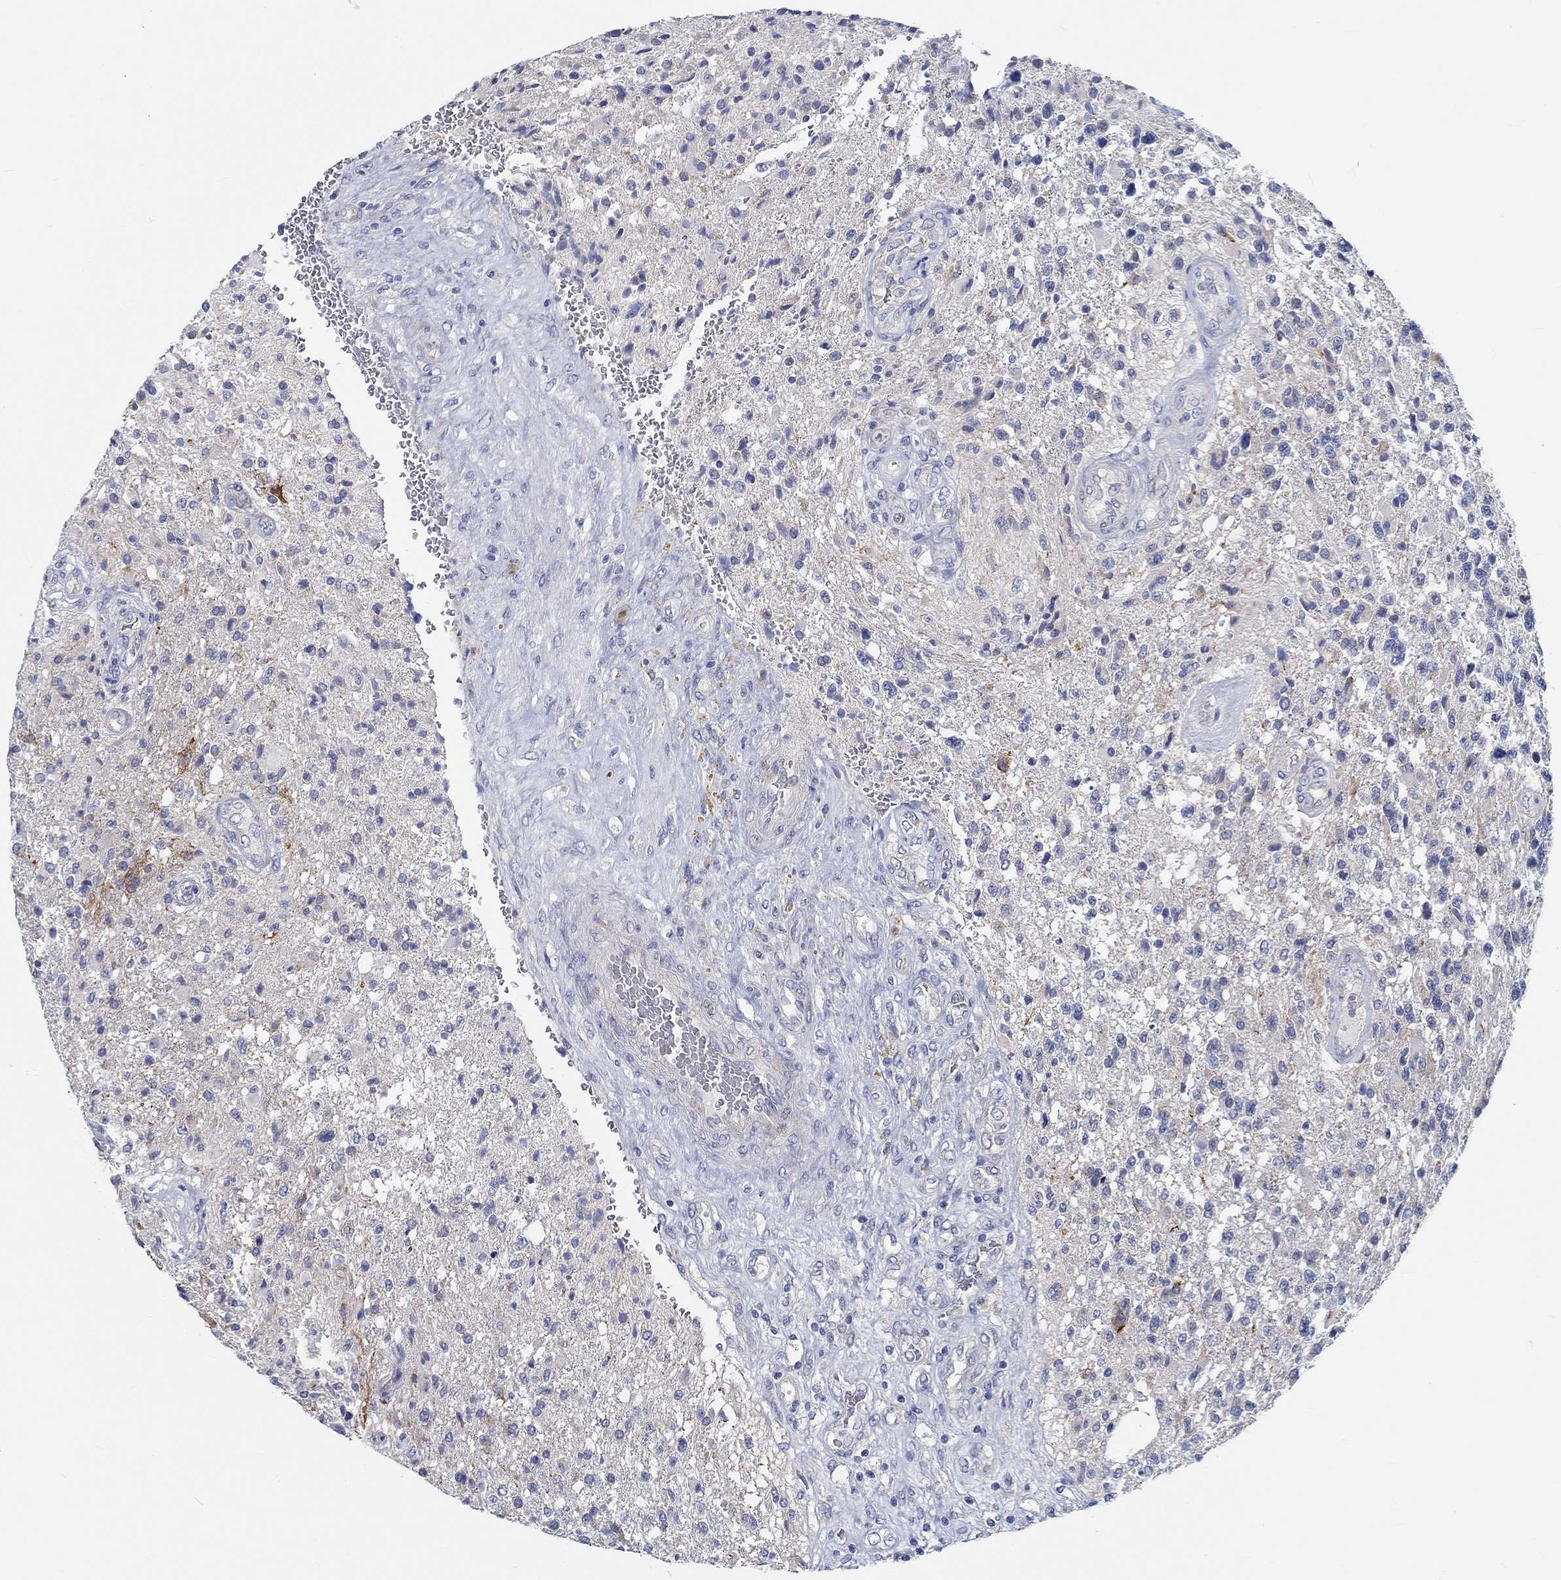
{"staining": {"intensity": "moderate", "quantity": "<25%", "location": "cytoplasmic/membranous"}, "tissue": "glioma", "cell_type": "Tumor cells", "image_type": "cancer", "snomed": [{"axis": "morphology", "description": "Glioma, malignant, High grade"}, {"axis": "topography", "description": "Brain"}], "caption": "A photomicrograph showing moderate cytoplasmic/membranous expression in approximately <25% of tumor cells in glioma, as visualized by brown immunohistochemical staining.", "gene": "MYBPC1", "patient": {"sex": "male", "age": 56}}